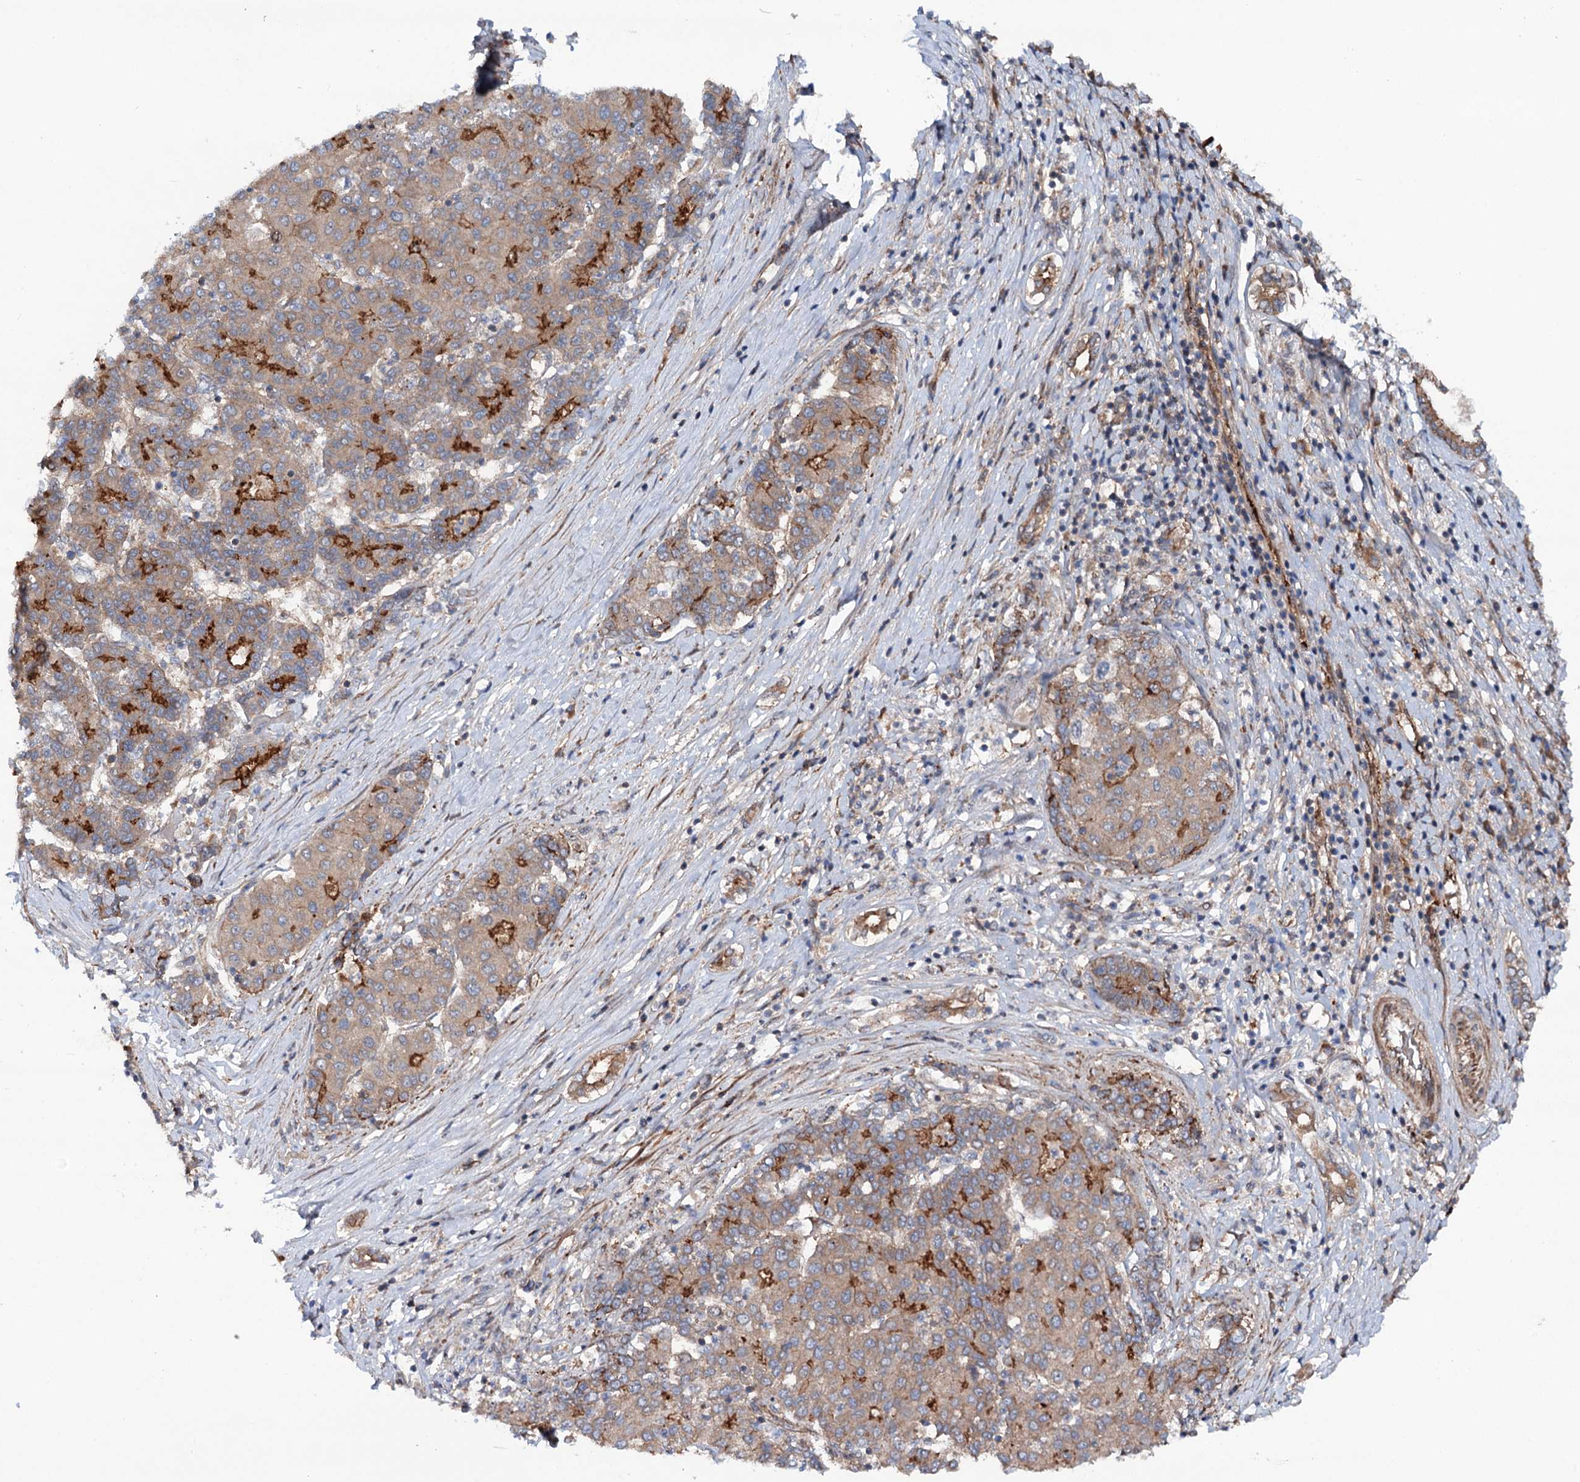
{"staining": {"intensity": "strong", "quantity": "25%-75%", "location": "cytoplasmic/membranous"}, "tissue": "liver cancer", "cell_type": "Tumor cells", "image_type": "cancer", "snomed": [{"axis": "morphology", "description": "Carcinoma, Hepatocellular, NOS"}, {"axis": "topography", "description": "Liver"}], "caption": "Immunohistochemical staining of liver cancer shows strong cytoplasmic/membranous protein positivity in approximately 25%-75% of tumor cells.", "gene": "ADGRG4", "patient": {"sex": "male", "age": 65}}